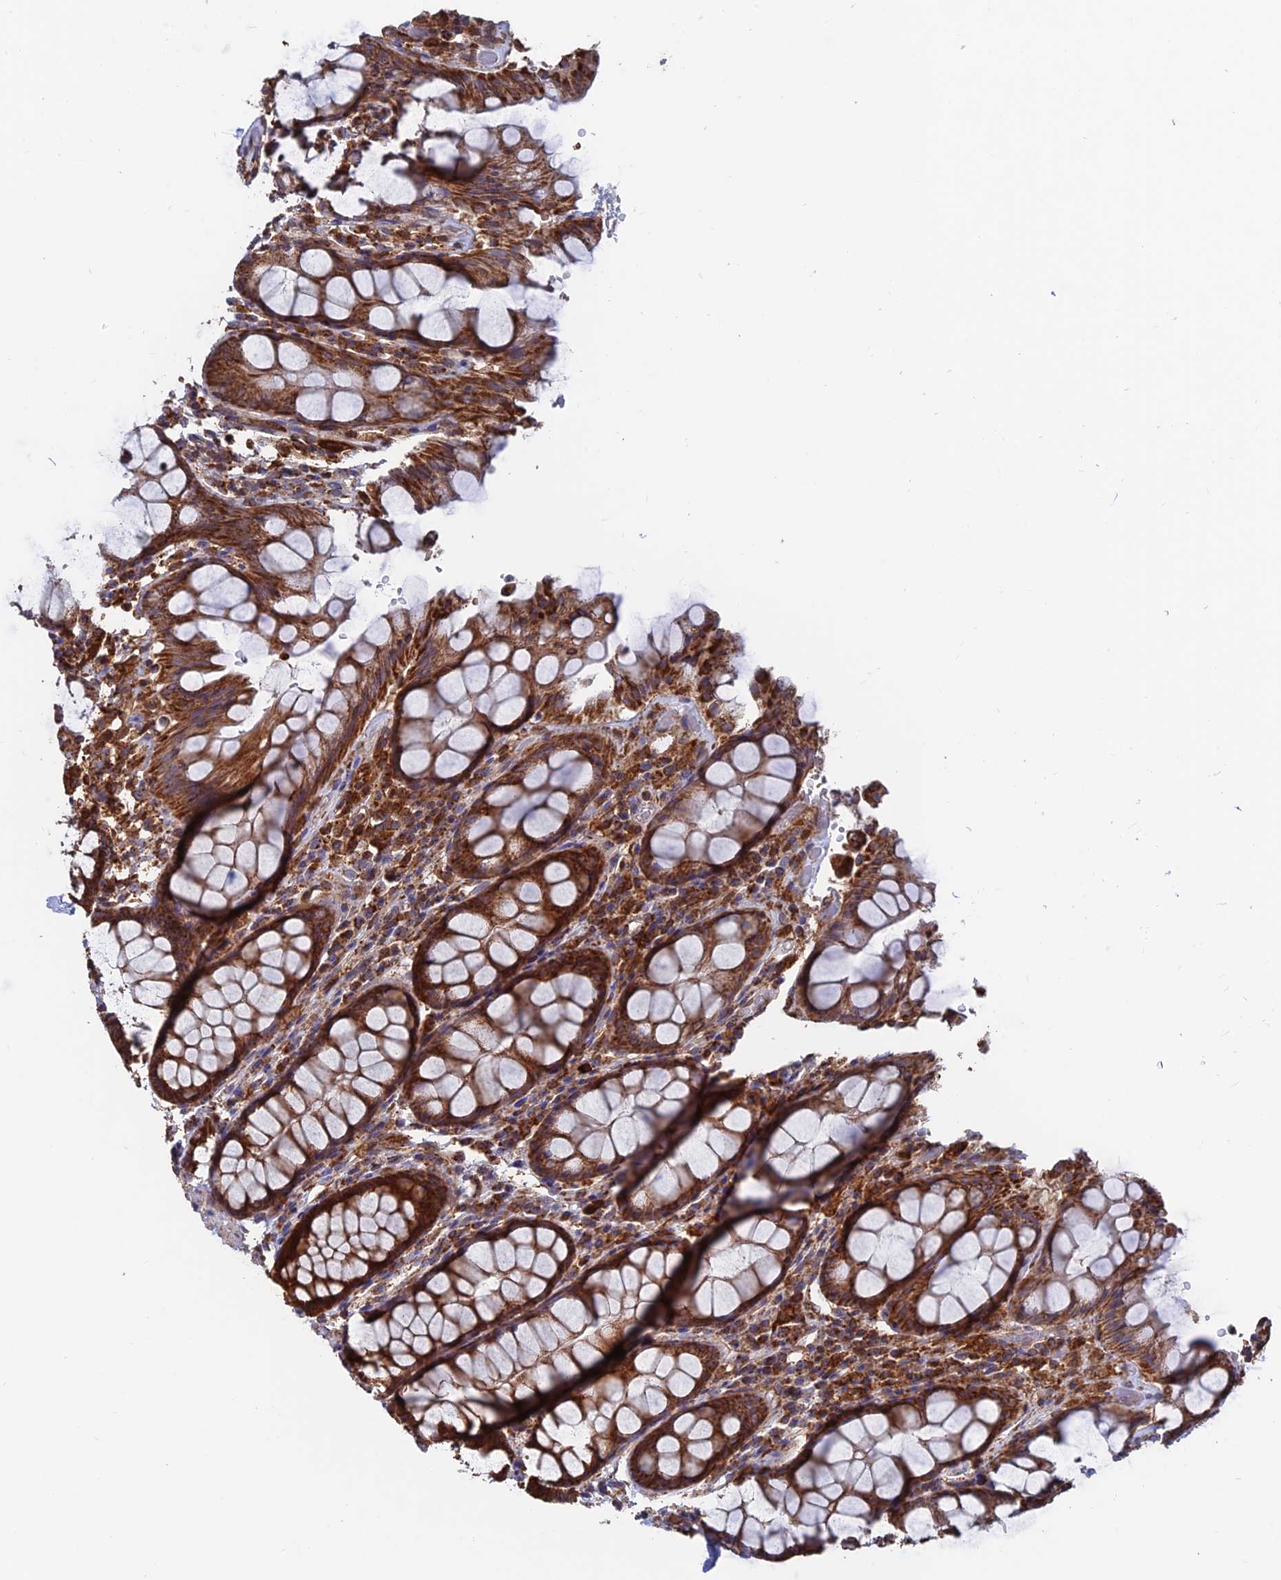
{"staining": {"intensity": "strong", "quantity": ">75%", "location": "cytoplasmic/membranous"}, "tissue": "rectum", "cell_type": "Glandular cells", "image_type": "normal", "snomed": [{"axis": "morphology", "description": "Normal tissue, NOS"}, {"axis": "topography", "description": "Rectum"}], "caption": "IHC of unremarkable human rectum demonstrates high levels of strong cytoplasmic/membranous expression in approximately >75% of glandular cells. Using DAB (brown) and hematoxylin (blue) stains, captured at high magnification using brightfield microscopy.", "gene": "DTYMK", "patient": {"sex": "male", "age": 64}}